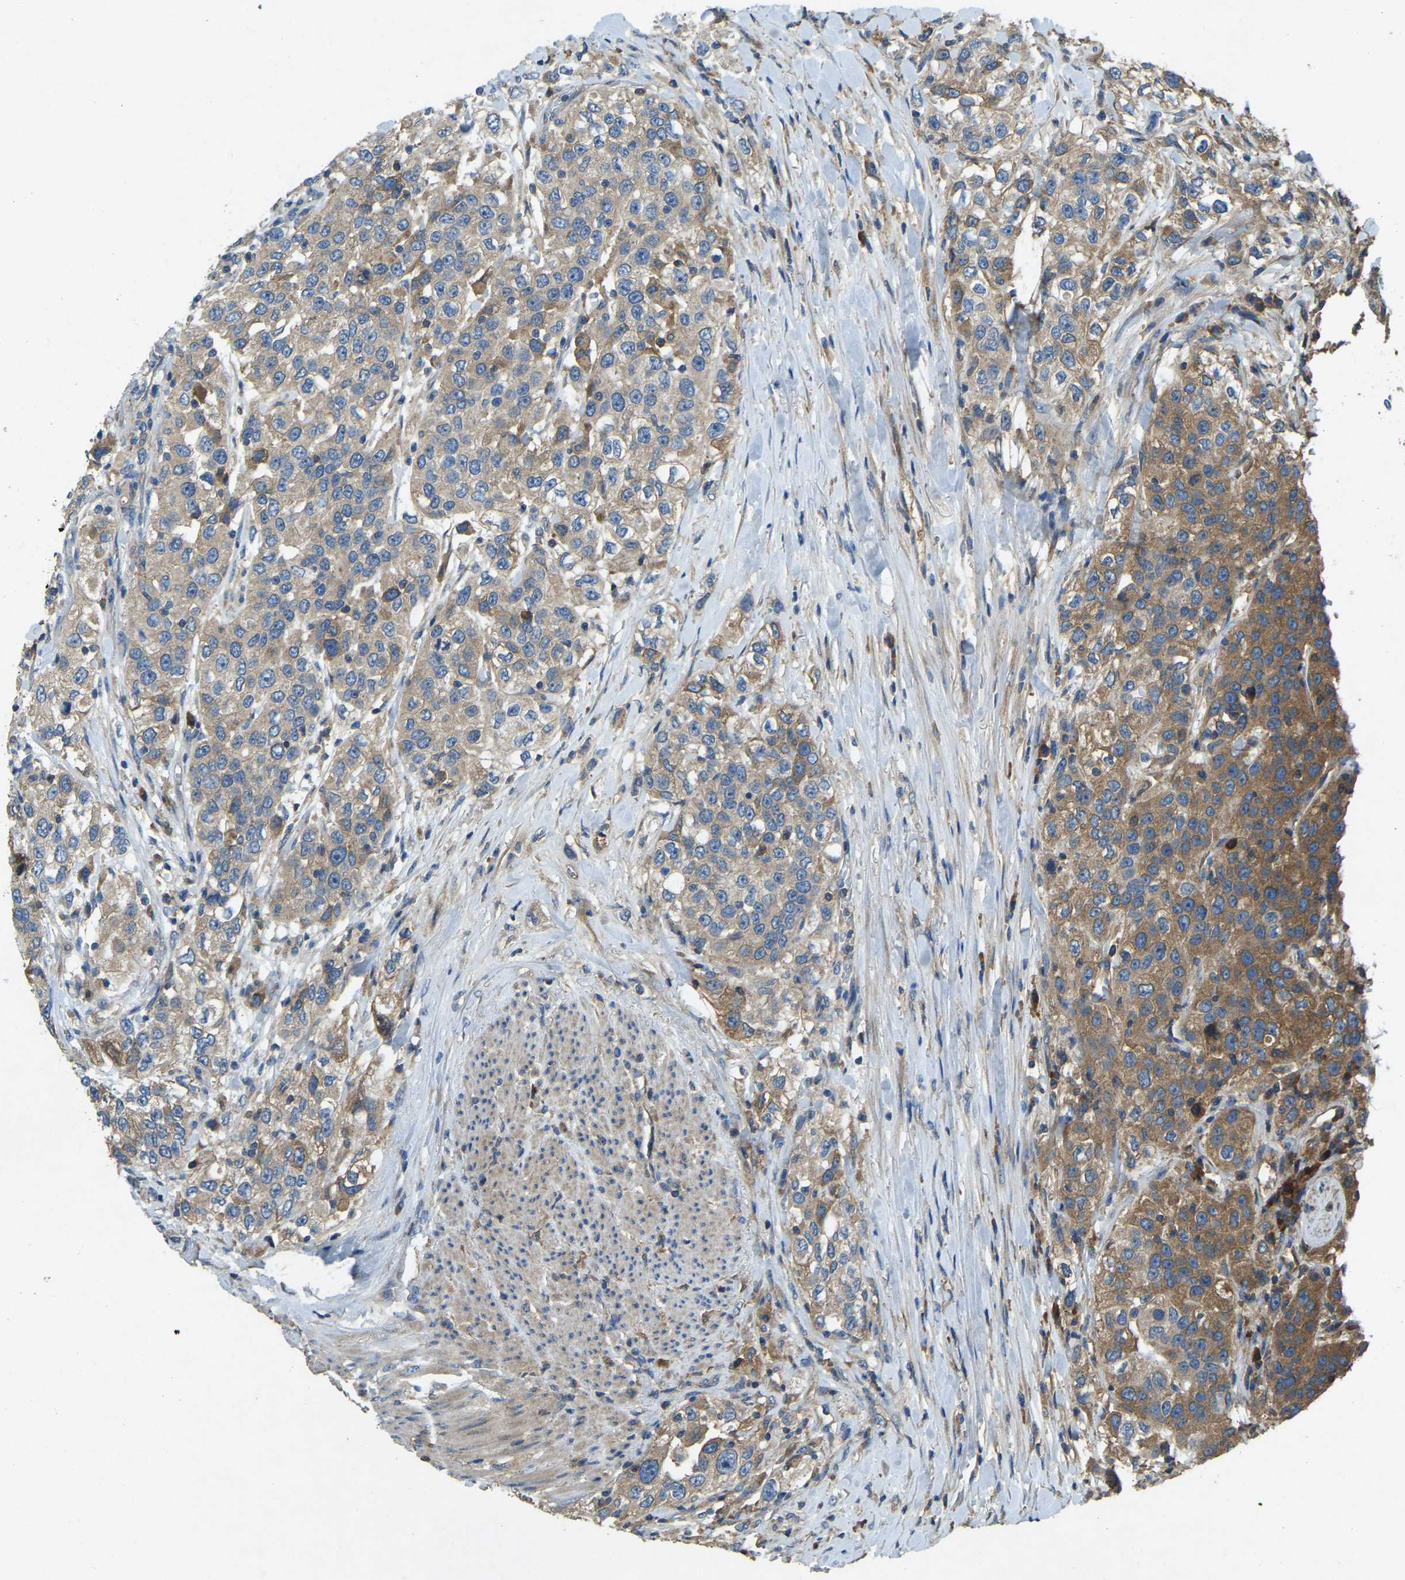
{"staining": {"intensity": "moderate", "quantity": ">75%", "location": "cytoplasmic/membranous"}, "tissue": "urothelial cancer", "cell_type": "Tumor cells", "image_type": "cancer", "snomed": [{"axis": "morphology", "description": "Urothelial carcinoma, High grade"}, {"axis": "topography", "description": "Urinary bladder"}], "caption": "Immunohistochemical staining of human urothelial cancer demonstrates medium levels of moderate cytoplasmic/membranous protein expression in about >75% of tumor cells.", "gene": "ATP8B1", "patient": {"sex": "female", "age": 80}}